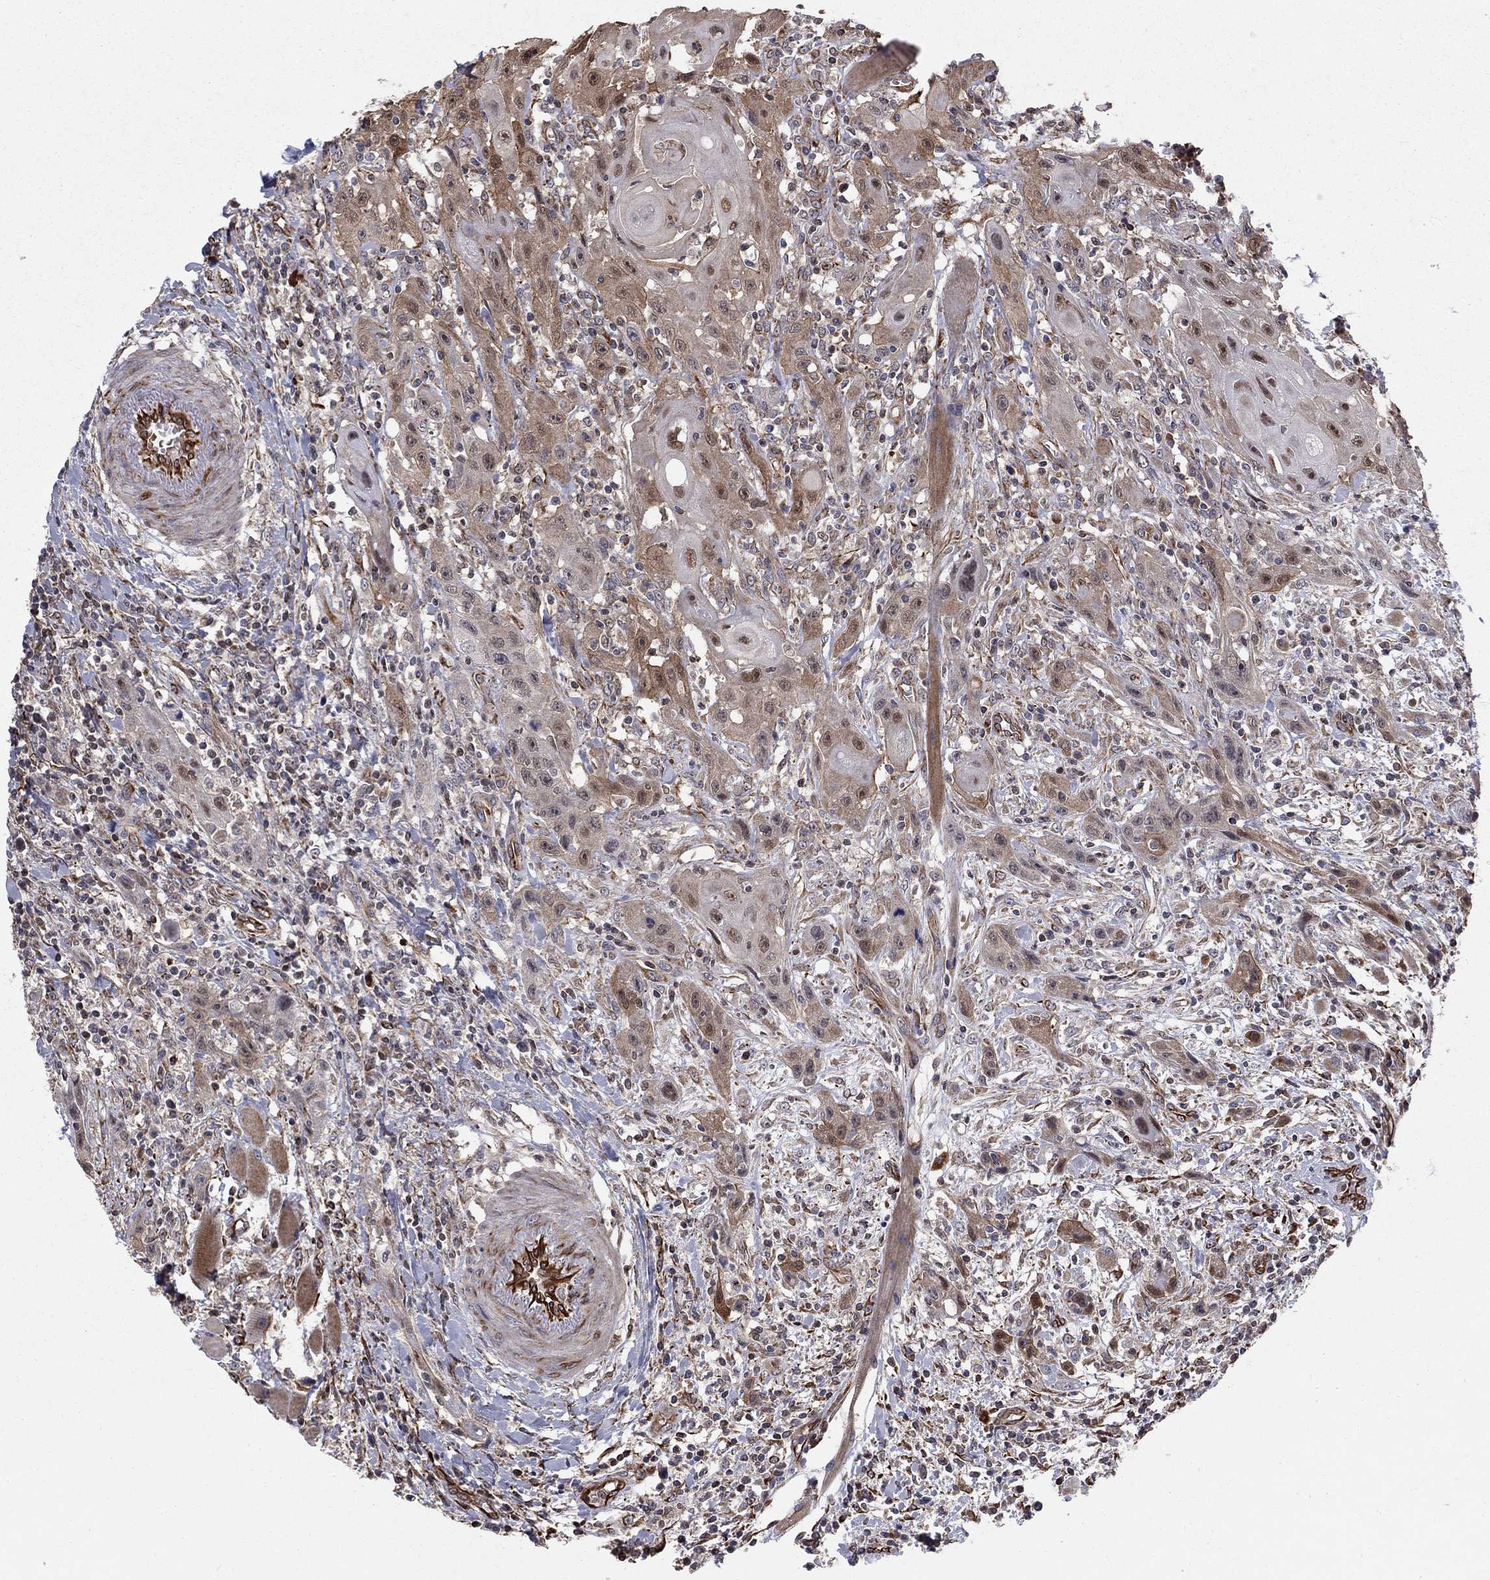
{"staining": {"intensity": "strong", "quantity": "<25%", "location": "cytoplasmic/membranous,nuclear"}, "tissue": "head and neck cancer", "cell_type": "Tumor cells", "image_type": "cancer", "snomed": [{"axis": "morphology", "description": "Normal tissue, NOS"}, {"axis": "morphology", "description": "Squamous cell carcinoma, NOS"}, {"axis": "topography", "description": "Oral tissue"}, {"axis": "topography", "description": "Head-Neck"}], "caption": "An image of head and neck cancer stained for a protein displays strong cytoplasmic/membranous and nuclear brown staining in tumor cells. (IHC, brightfield microscopy, high magnification).", "gene": "MSRA", "patient": {"sex": "male", "age": 71}}